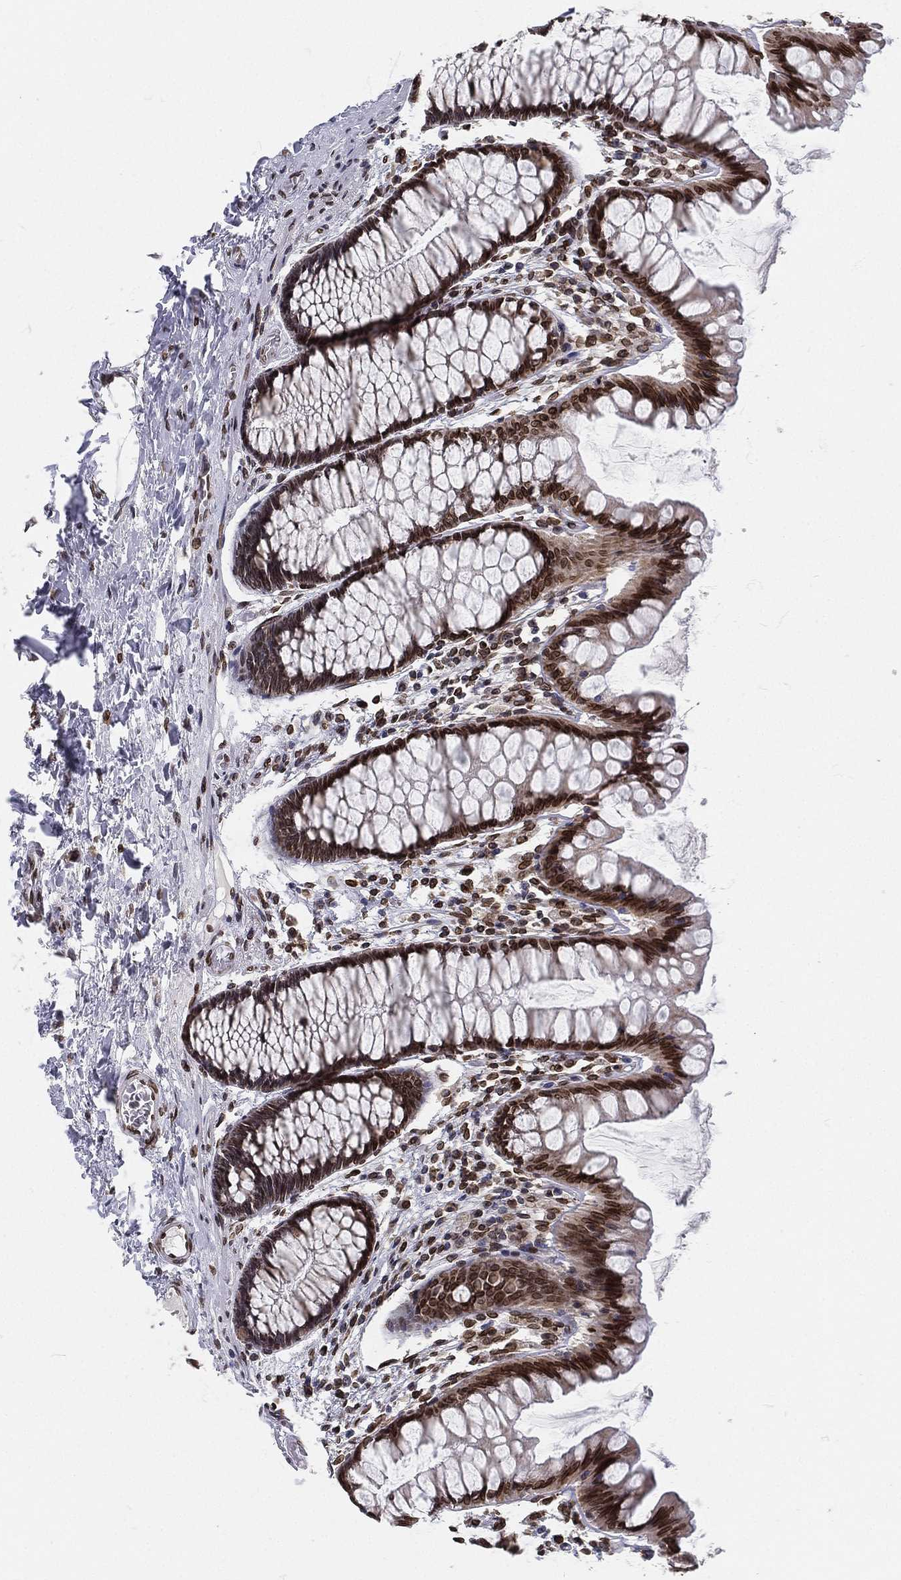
{"staining": {"intensity": "strong", "quantity": ">75%", "location": "nuclear"}, "tissue": "colon", "cell_type": "Endothelial cells", "image_type": "normal", "snomed": [{"axis": "morphology", "description": "Normal tissue, NOS"}, {"axis": "topography", "description": "Colon"}], "caption": "Protein expression analysis of benign colon exhibits strong nuclear staining in approximately >75% of endothelial cells. (IHC, brightfield microscopy, high magnification).", "gene": "PALB2", "patient": {"sex": "female", "age": 65}}